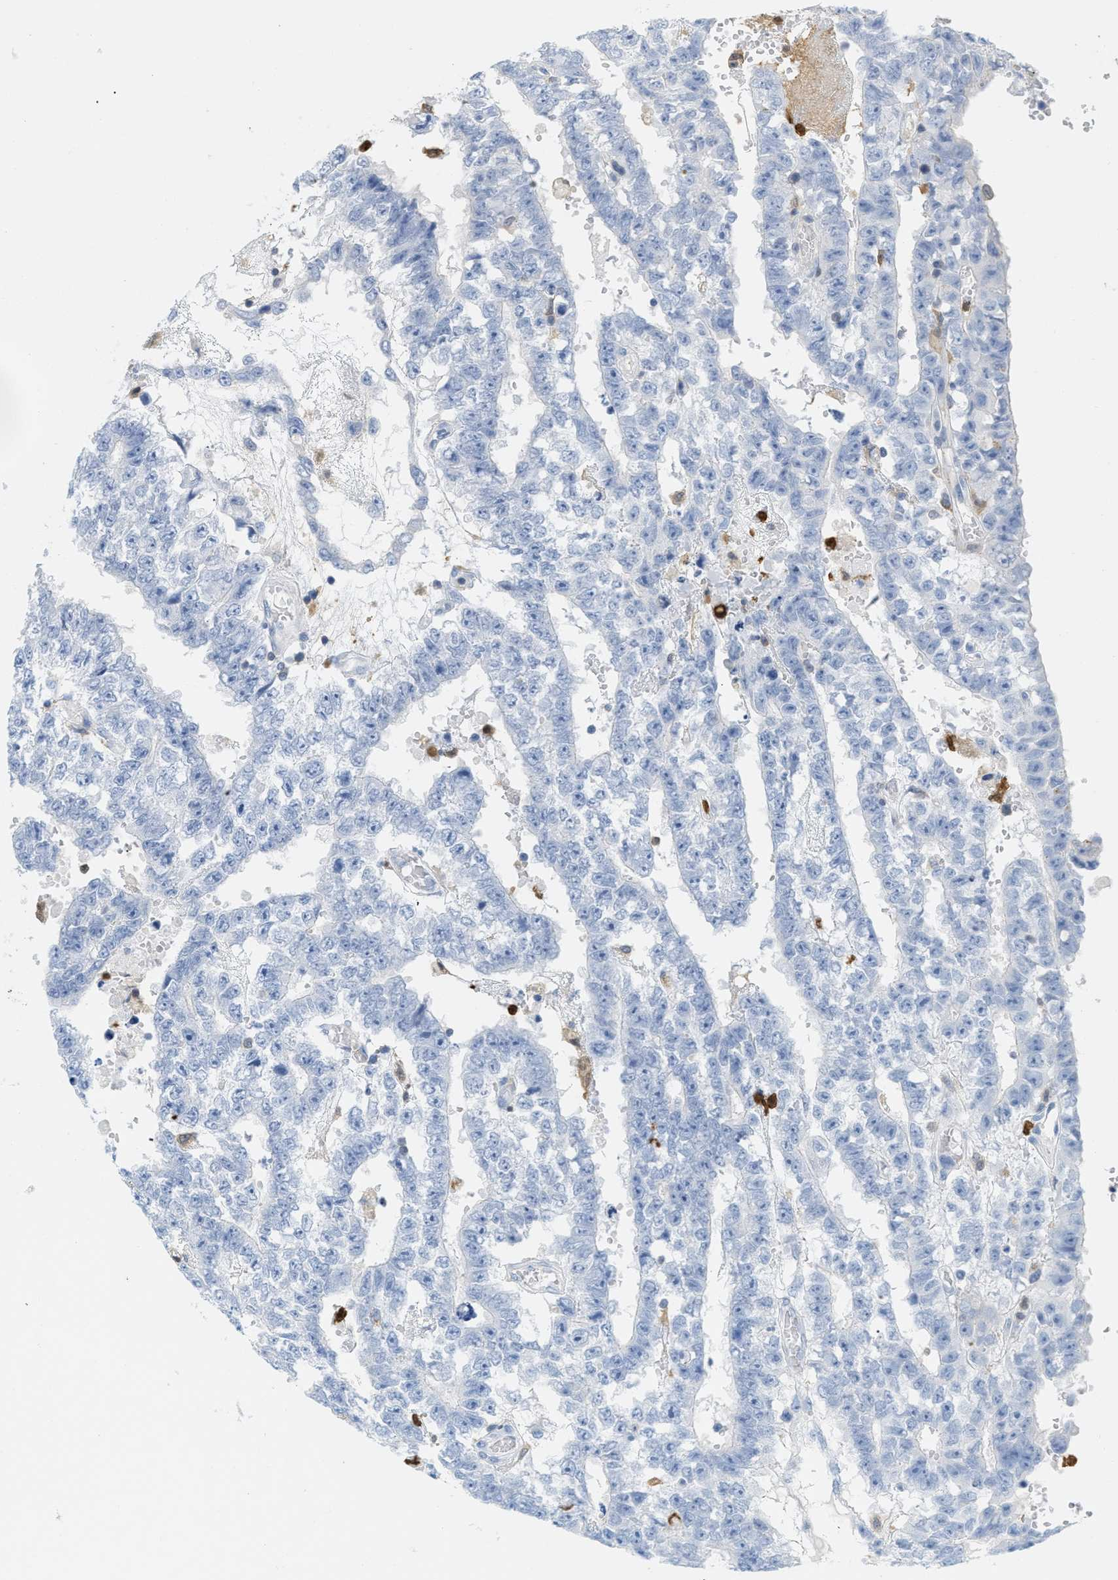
{"staining": {"intensity": "negative", "quantity": "none", "location": "none"}, "tissue": "testis cancer", "cell_type": "Tumor cells", "image_type": "cancer", "snomed": [{"axis": "morphology", "description": "Carcinoma, Embryonal, NOS"}, {"axis": "topography", "description": "Testis"}], "caption": "Micrograph shows no protein expression in tumor cells of testis cancer (embryonal carcinoma) tissue. (Stains: DAB (3,3'-diaminobenzidine) IHC with hematoxylin counter stain, Microscopy: brightfield microscopy at high magnification).", "gene": "SERPINB1", "patient": {"sex": "male", "age": 25}}